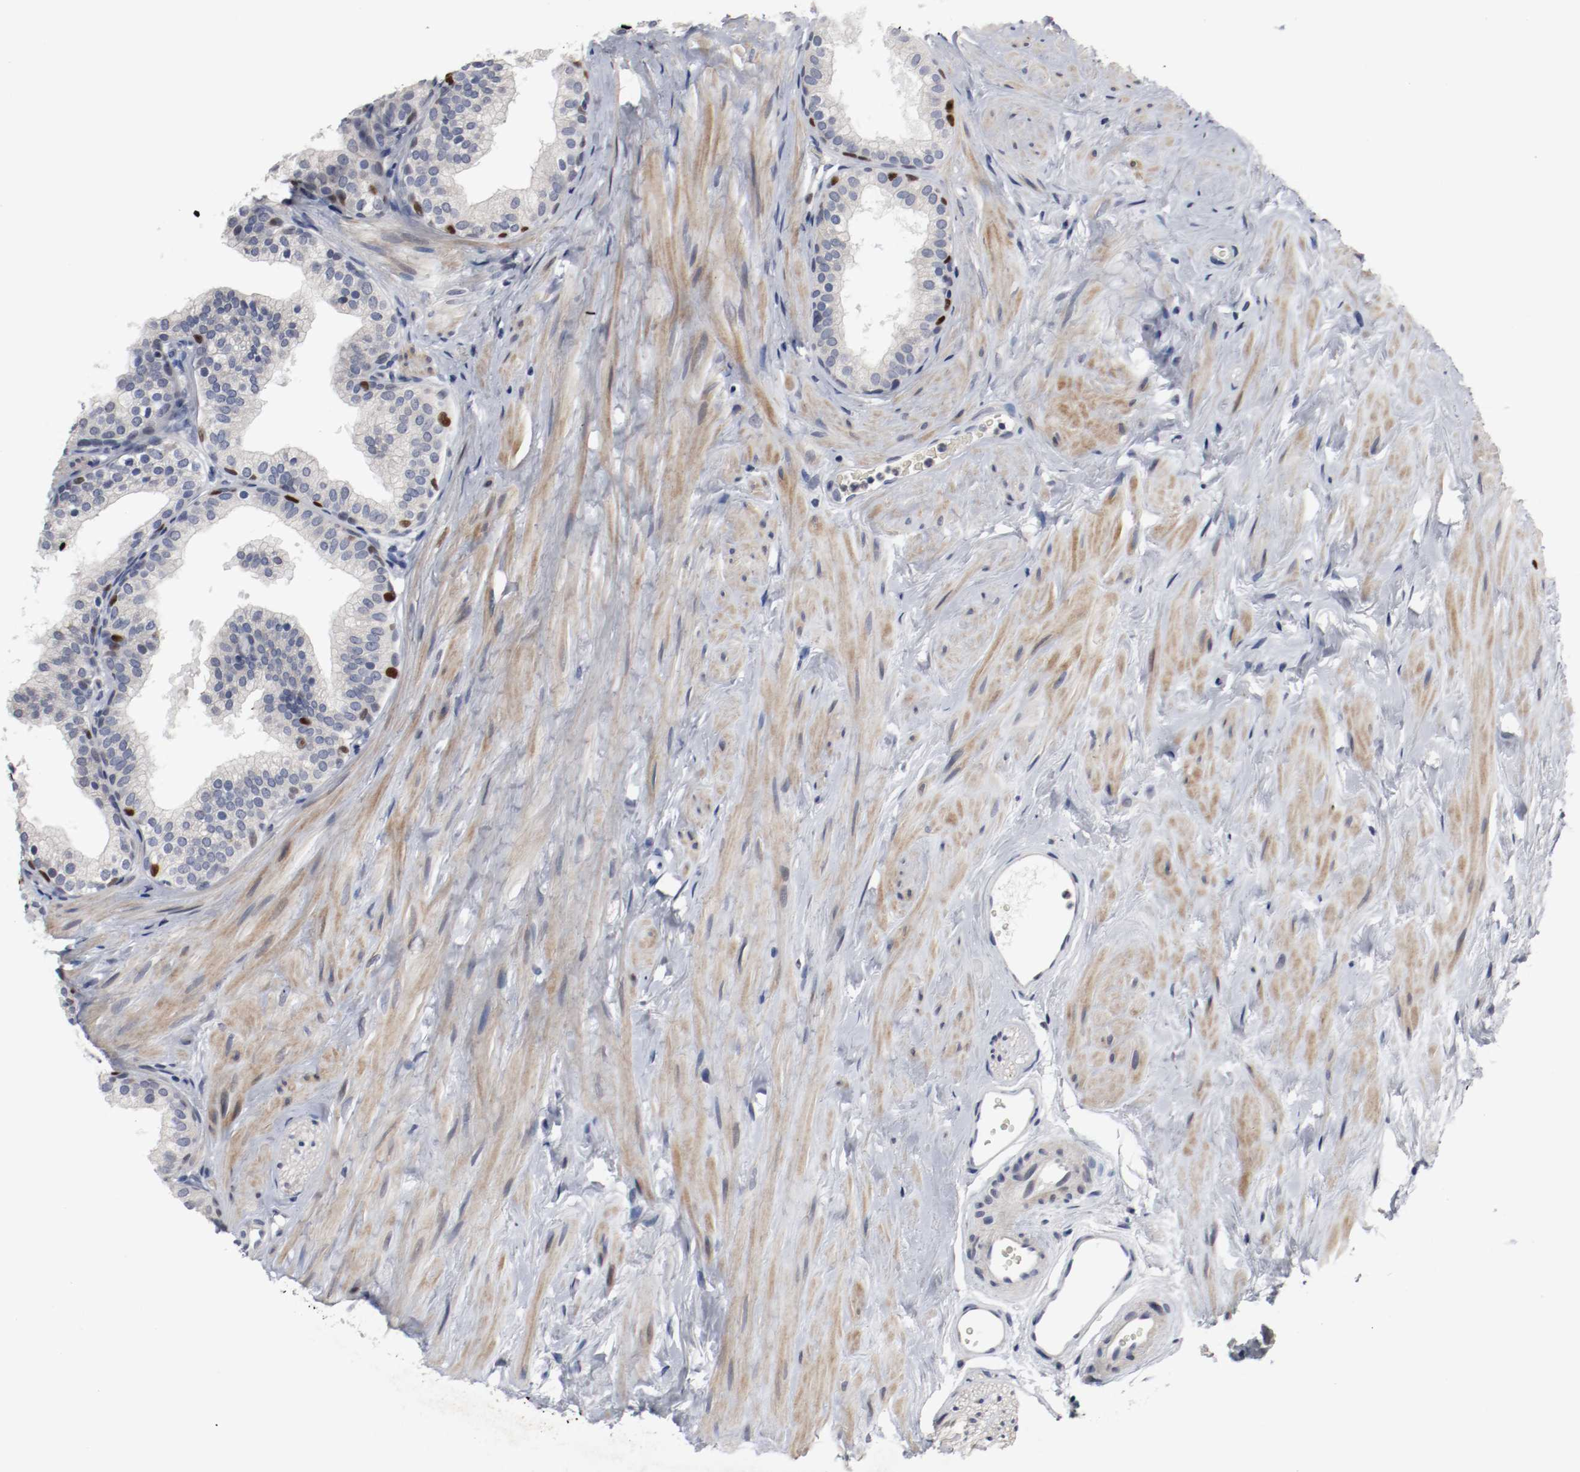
{"staining": {"intensity": "strong", "quantity": "<25%", "location": "nuclear"}, "tissue": "prostate", "cell_type": "Glandular cells", "image_type": "normal", "snomed": [{"axis": "morphology", "description": "Normal tissue, NOS"}, {"axis": "topography", "description": "Prostate"}], "caption": "Normal prostate demonstrates strong nuclear staining in about <25% of glandular cells, visualized by immunohistochemistry. (Stains: DAB in brown, nuclei in blue, Microscopy: brightfield microscopy at high magnification).", "gene": "MCM6", "patient": {"sex": "male", "age": 60}}